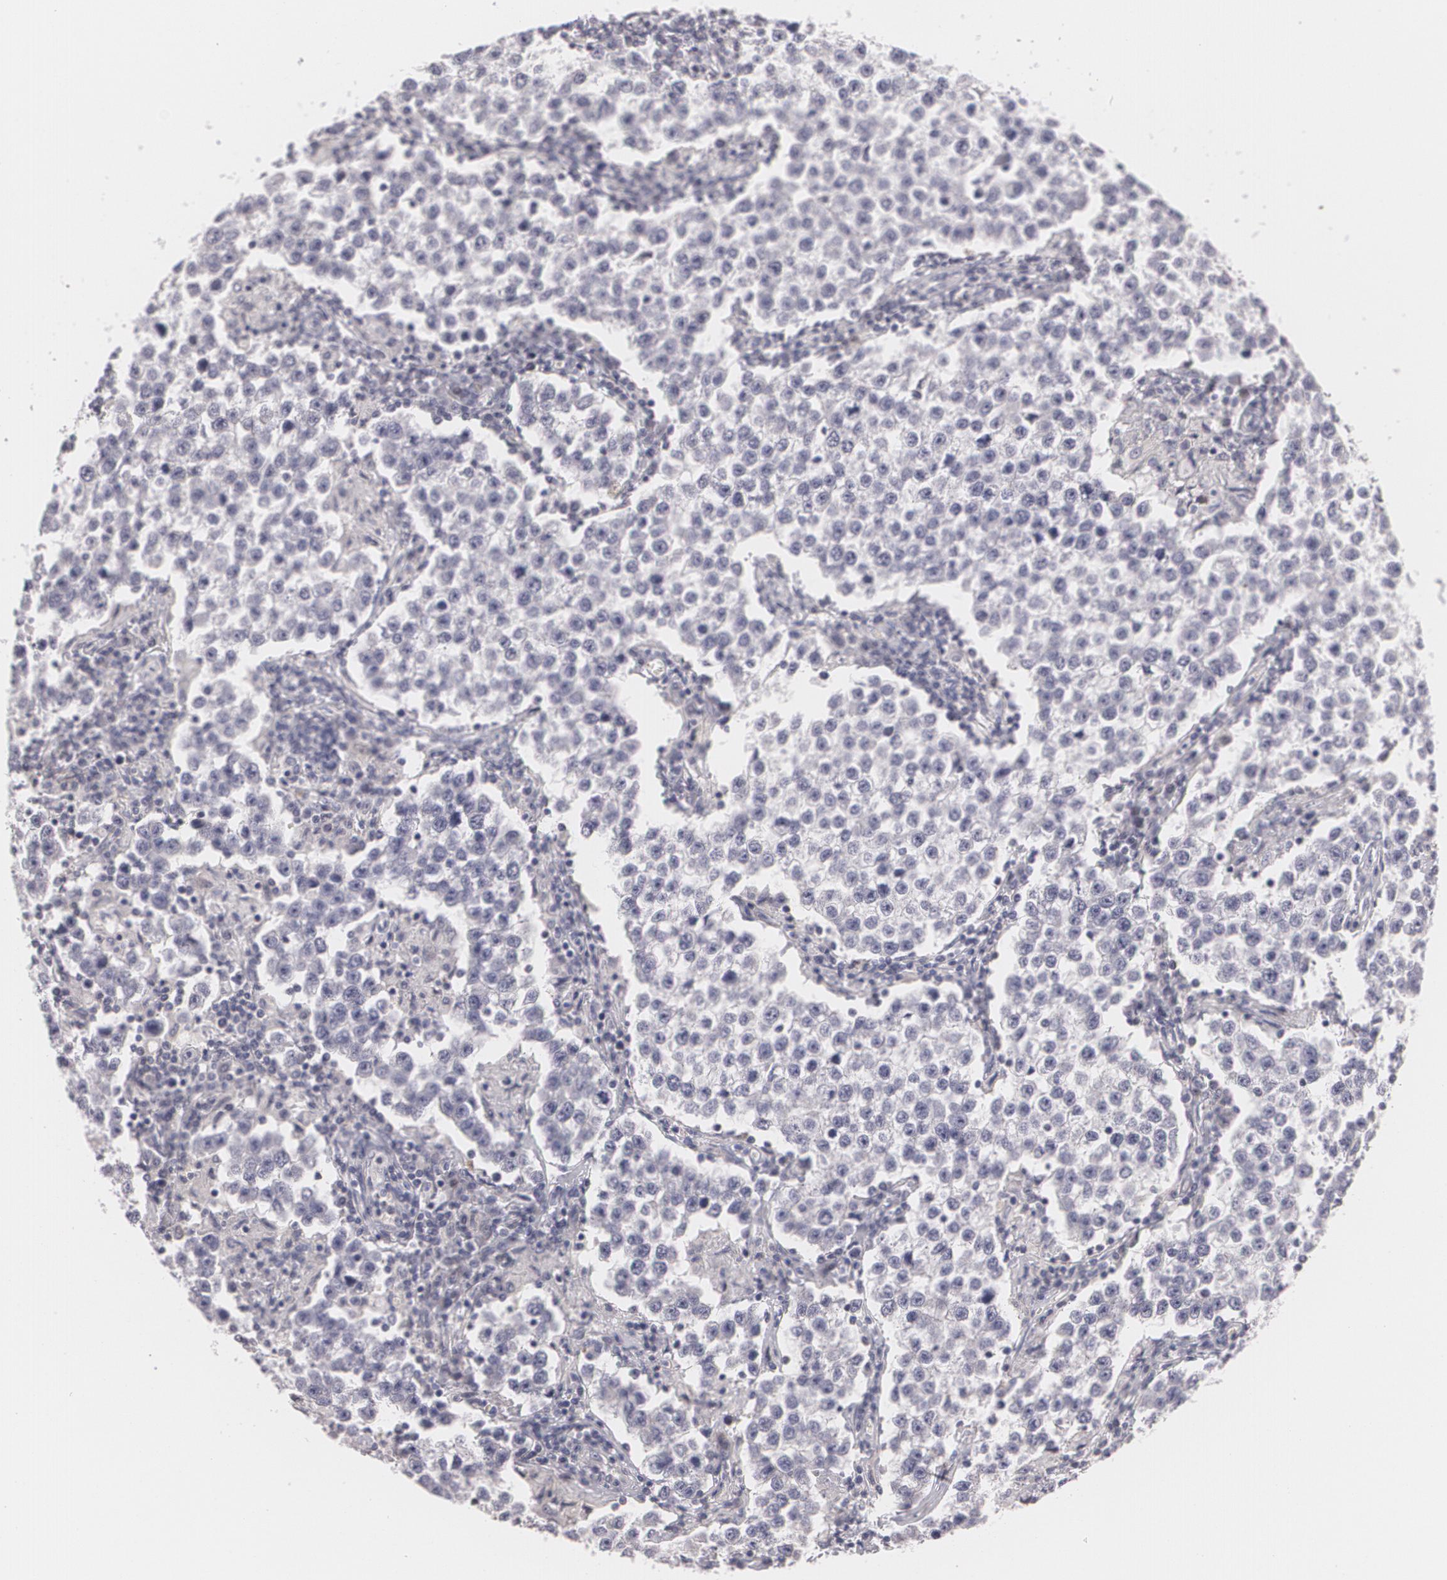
{"staining": {"intensity": "negative", "quantity": "none", "location": "none"}, "tissue": "testis cancer", "cell_type": "Tumor cells", "image_type": "cancer", "snomed": [{"axis": "morphology", "description": "Seminoma, NOS"}, {"axis": "topography", "description": "Testis"}], "caption": "Testis cancer stained for a protein using immunohistochemistry displays no positivity tumor cells.", "gene": "ZBTB16", "patient": {"sex": "male", "age": 36}}